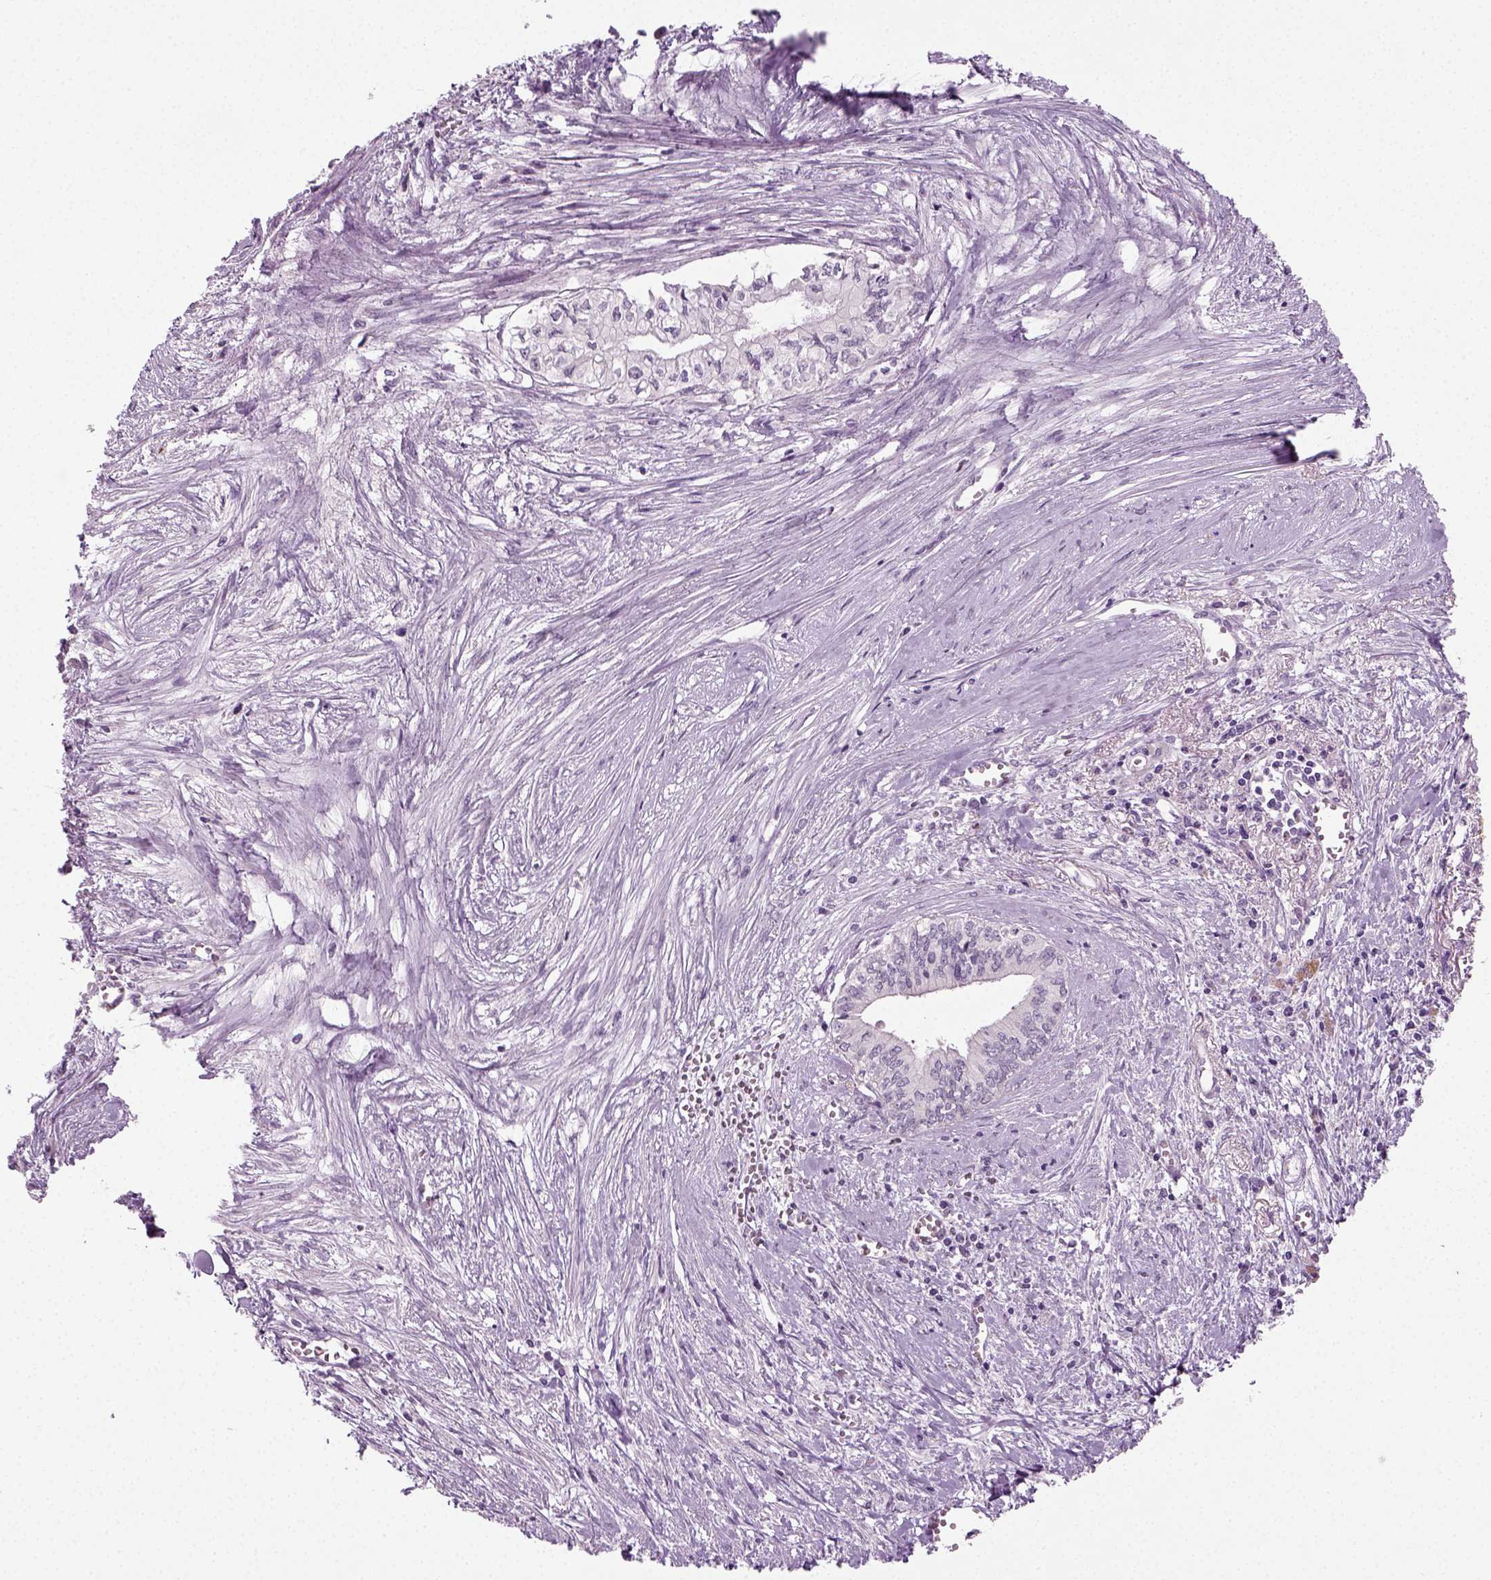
{"staining": {"intensity": "negative", "quantity": "none", "location": "none"}, "tissue": "pancreatic cancer", "cell_type": "Tumor cells", "image_type": "cancer", "snomed": [{"axis": "morphology", "description": "Adenocarcinoma, NOS"}, {"axis": "topography", "description": "Pancreas"}], "caption": "Immunohistochemical staining of pancreatic cancer reveals no significant staining in tumor cells. Nuclei are stained in blue.", "gene": "SYNGAP1", "patient": {"sex": "female", "age": 61}}